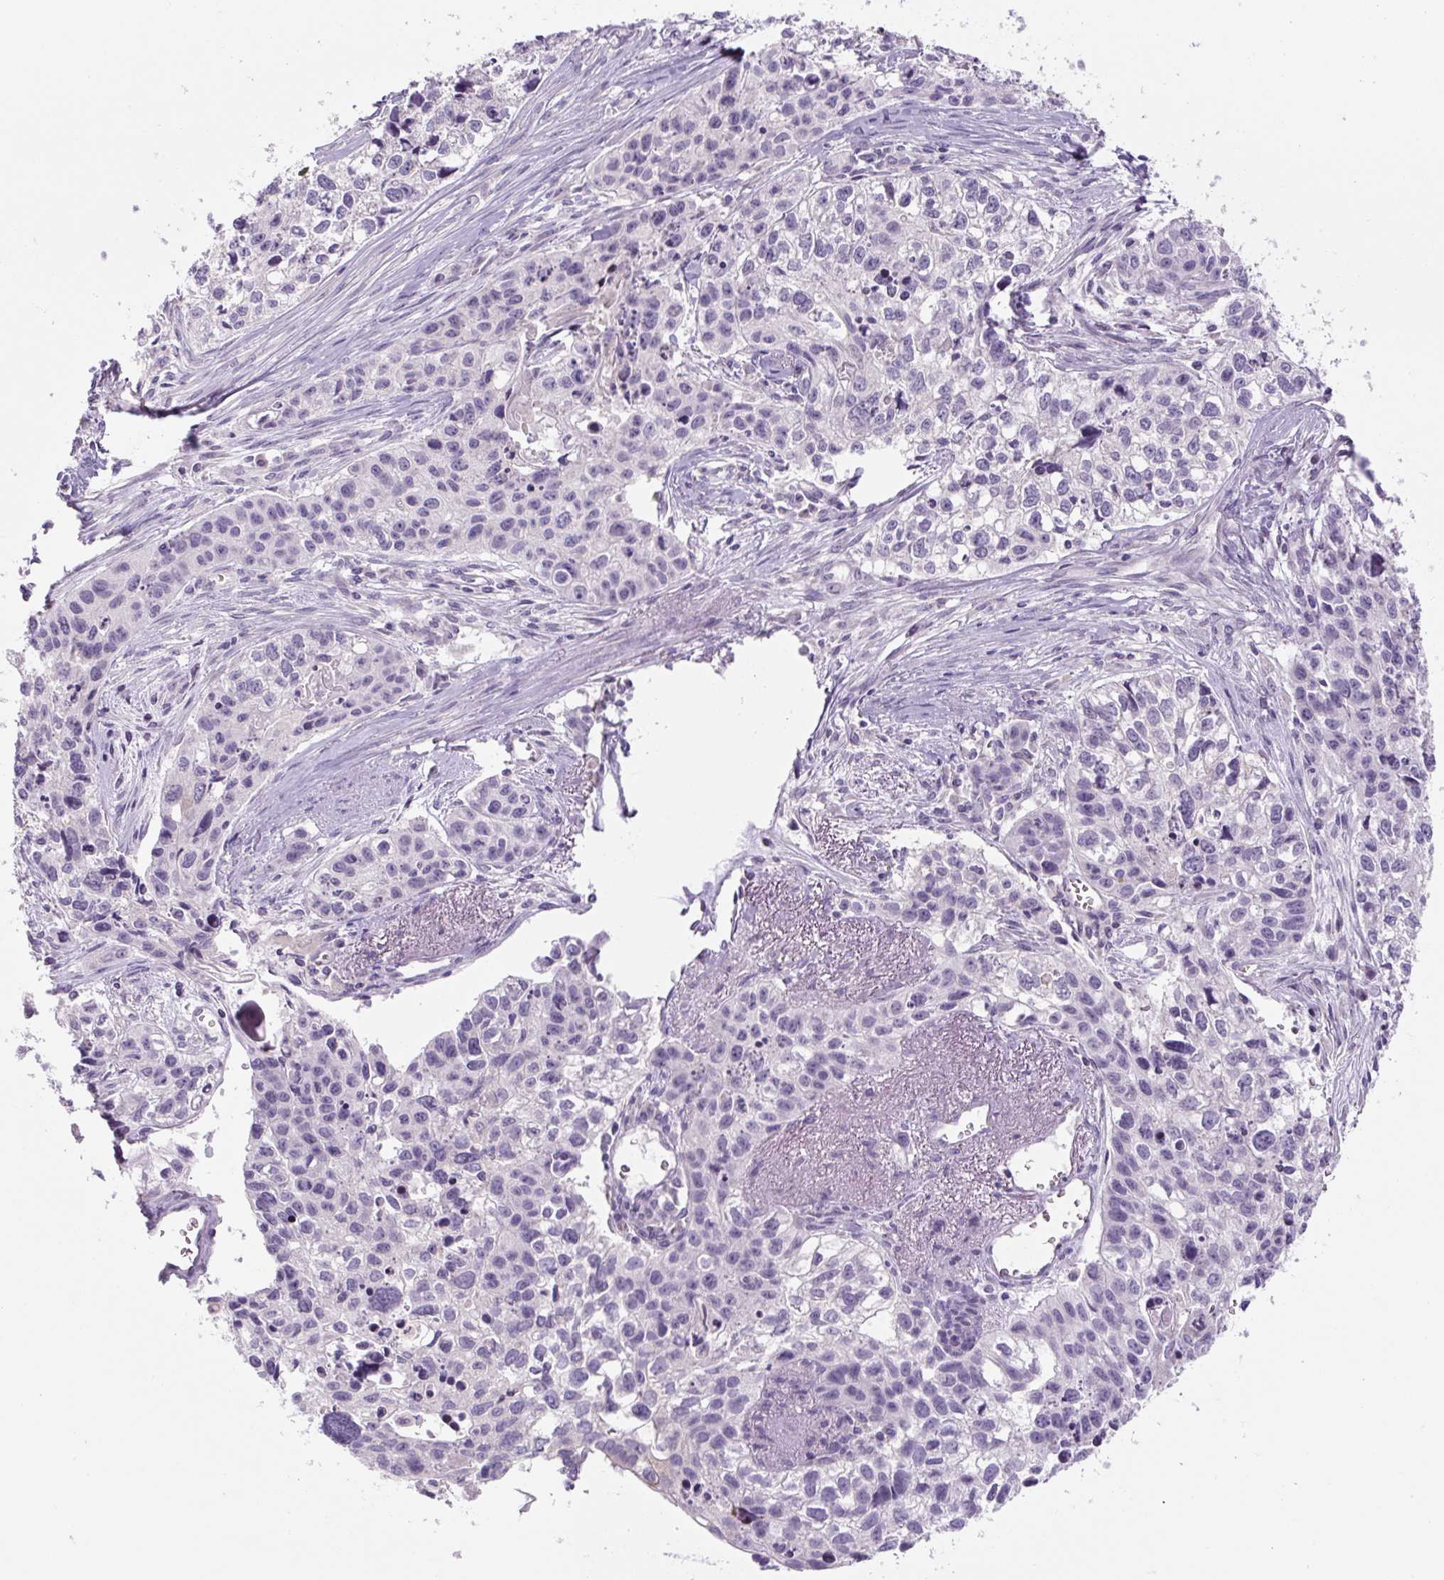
{"staining": {"intensity": "negative", "quantity": "none", "location": "none"}, "tissue": "lung cancer", "cell_type": "Tumor cells", "image_type": "cancer", "snomed": [{"axis": "morphology", "description": "Squamous cell carcinoma, NOS"}, {"axis": "topography", "description": "Lung"}], "caption": "Image shows no protein expression in tumor cells of lung cancer tissue. (DAB immunohistochemistry (IHC) visualized using brightfield microscopy, high magnification).", "gene": "YIF1B", "patient": {"sex": "male", "age": 74}}